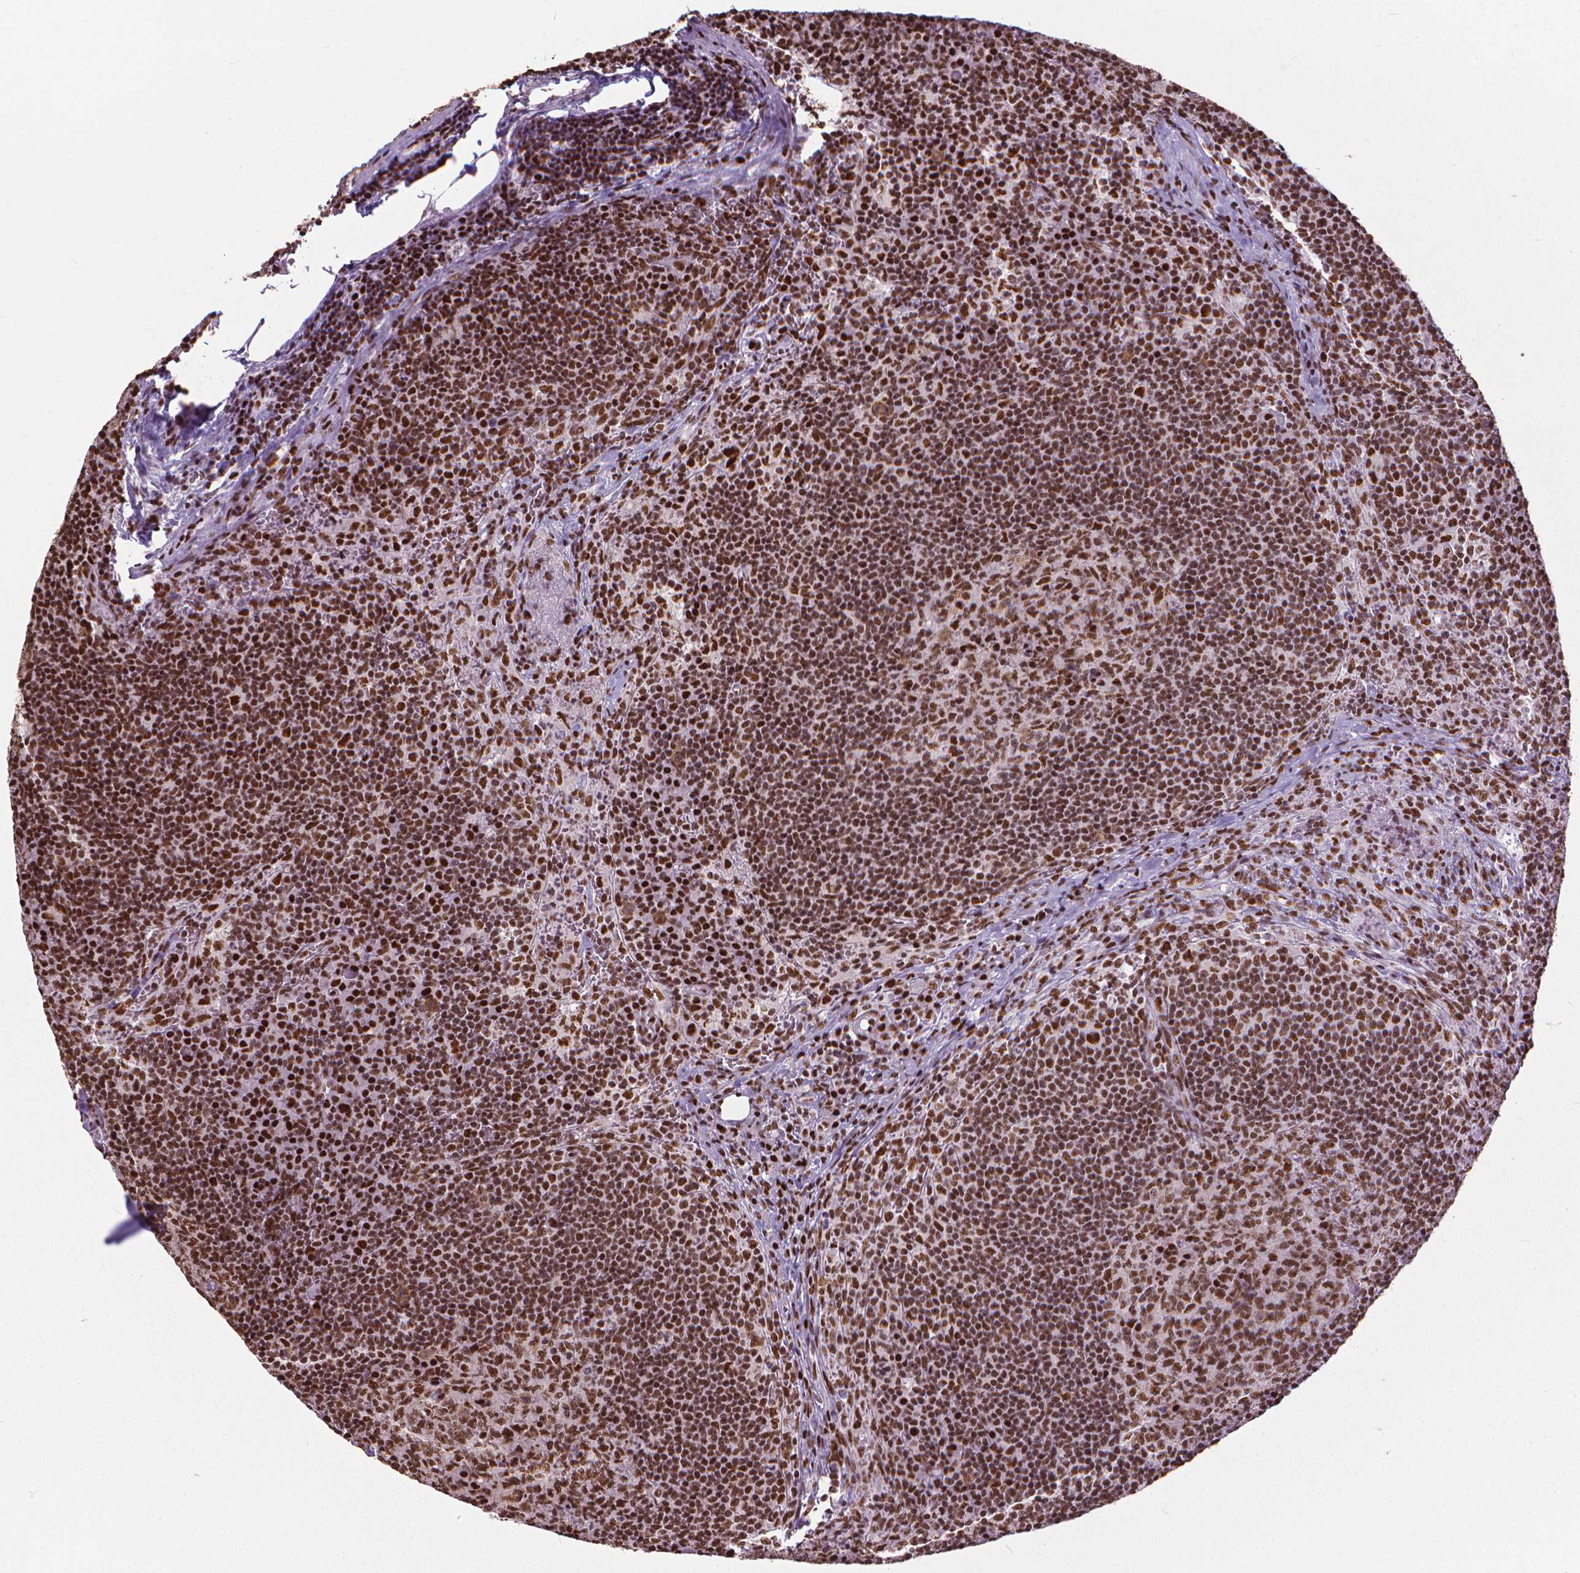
{"staining": {"intensity": "moderate", "quantity": ">75%", "location": "nuclear"}, "tissue": "lymph node", "cell_type": "Germinal center cells", "image_type": "normal", "snomed": [{"axis": "morphology", "description": "Normal tissue, NOS"}, {"axis": "topography", "description": "Lymph node"}], "caption": "The photomicrograph reveals a brown stain indicating the presence of a protein in the nuclear of germinal center cells in lymph node. (brown staining indicates protein expression, while blue staining denotes nuclei).", "gene": "AKAP8", "patient": {"sex": "male", "age": 67}}